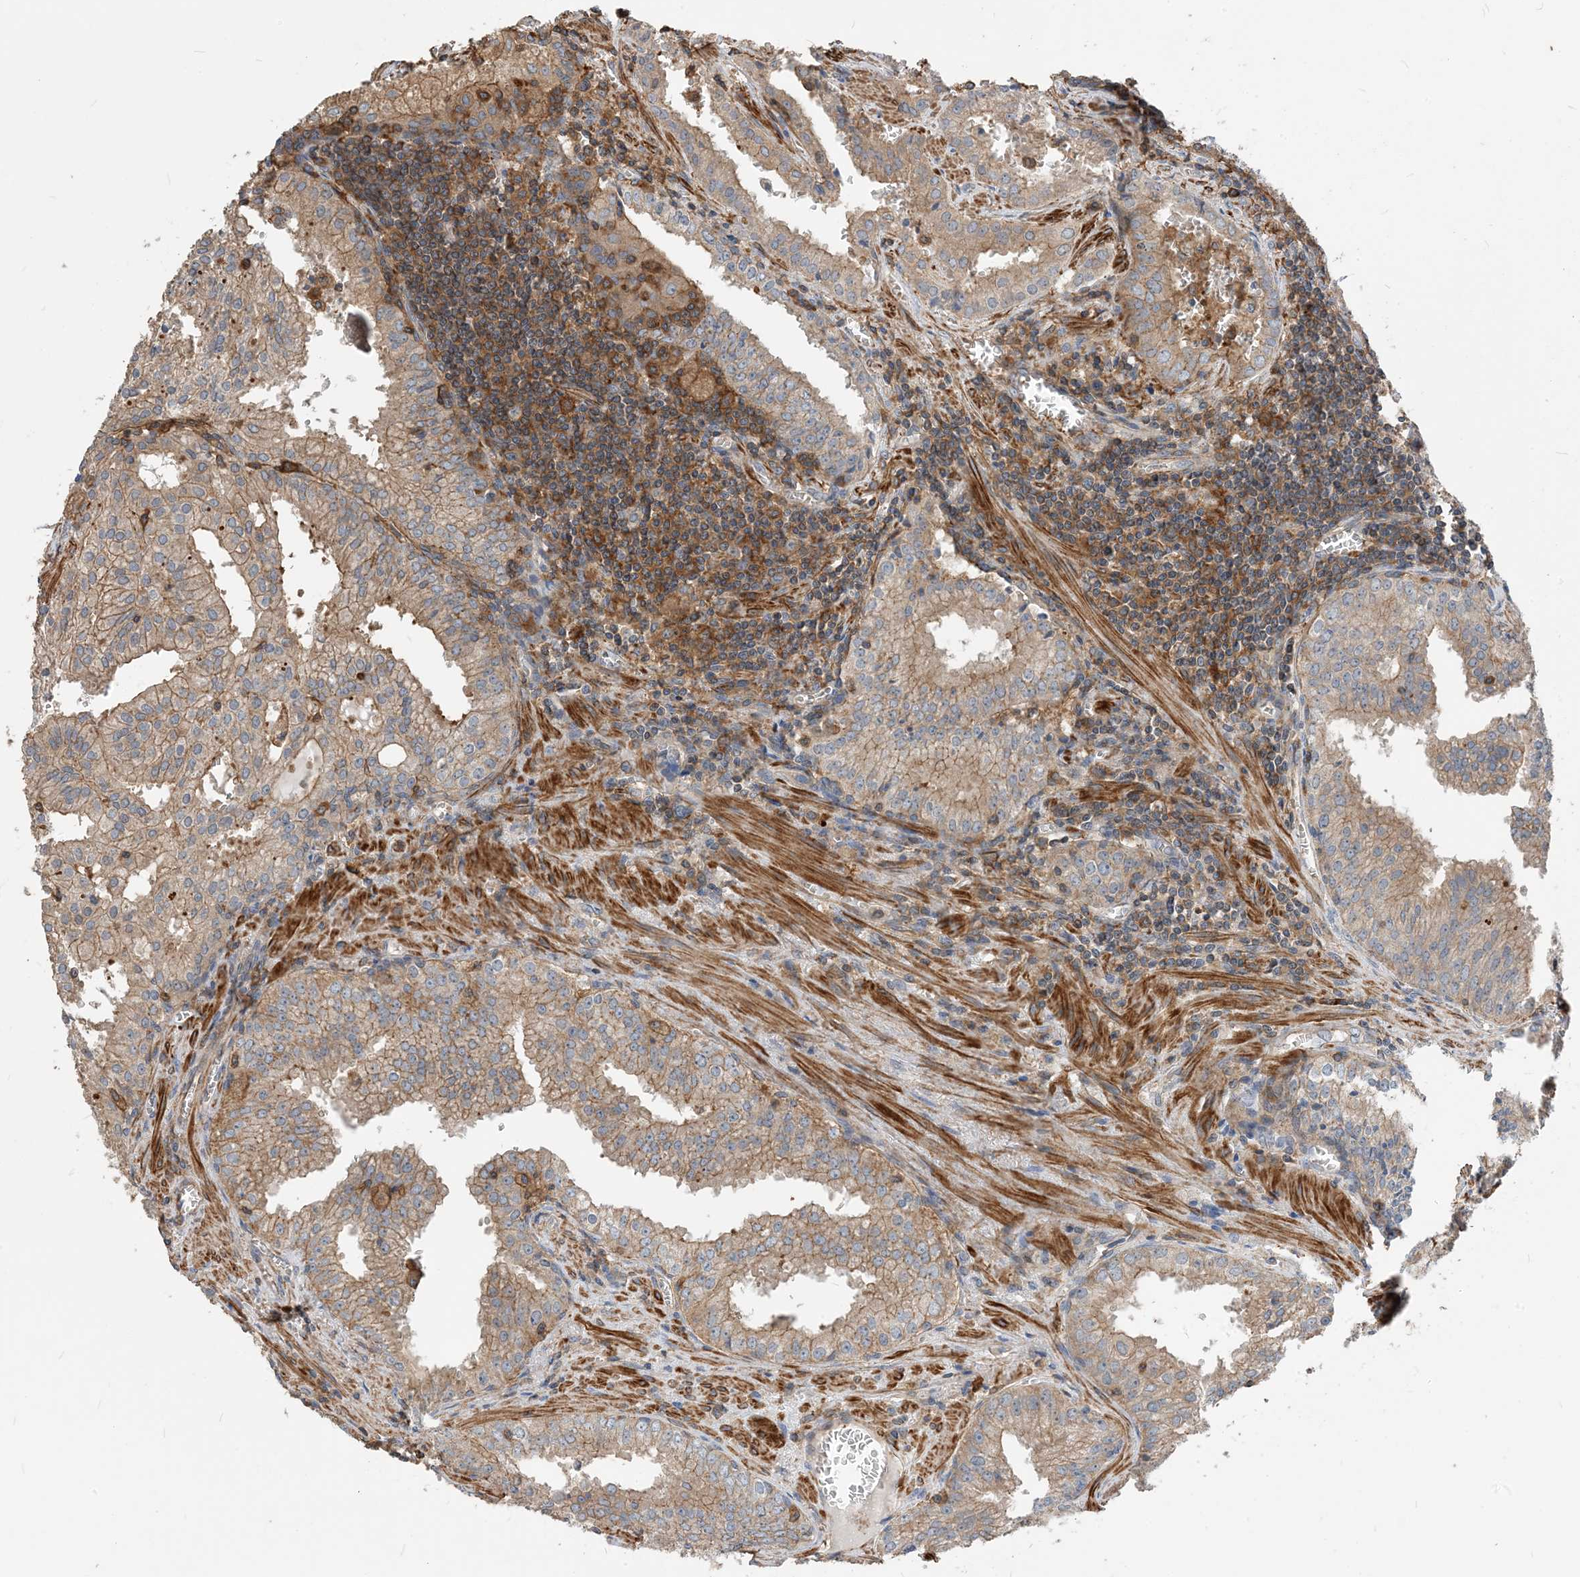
{"staining": {"intensity": "moderate", "quantity": "25%-75%", "location": "cytoplasmic/membranous"}, "tissue": "prostate cancer", "cell_type": "Tumor cells", "image_type": "cancer", "snomed": [{"axis": "morphology", "description": "Adenocarcinoma, High grade"}, {"axis": "topography", "description": "Prostate"}], "caption": "Immunohistochemical staining of prostate cancer shows medium levels of moderate cytoplasmic/membranous protein staining in about 25%-75% of tumor cells.", "gene": "PARVG", "patient": {"sex": "male", "age": 68}}